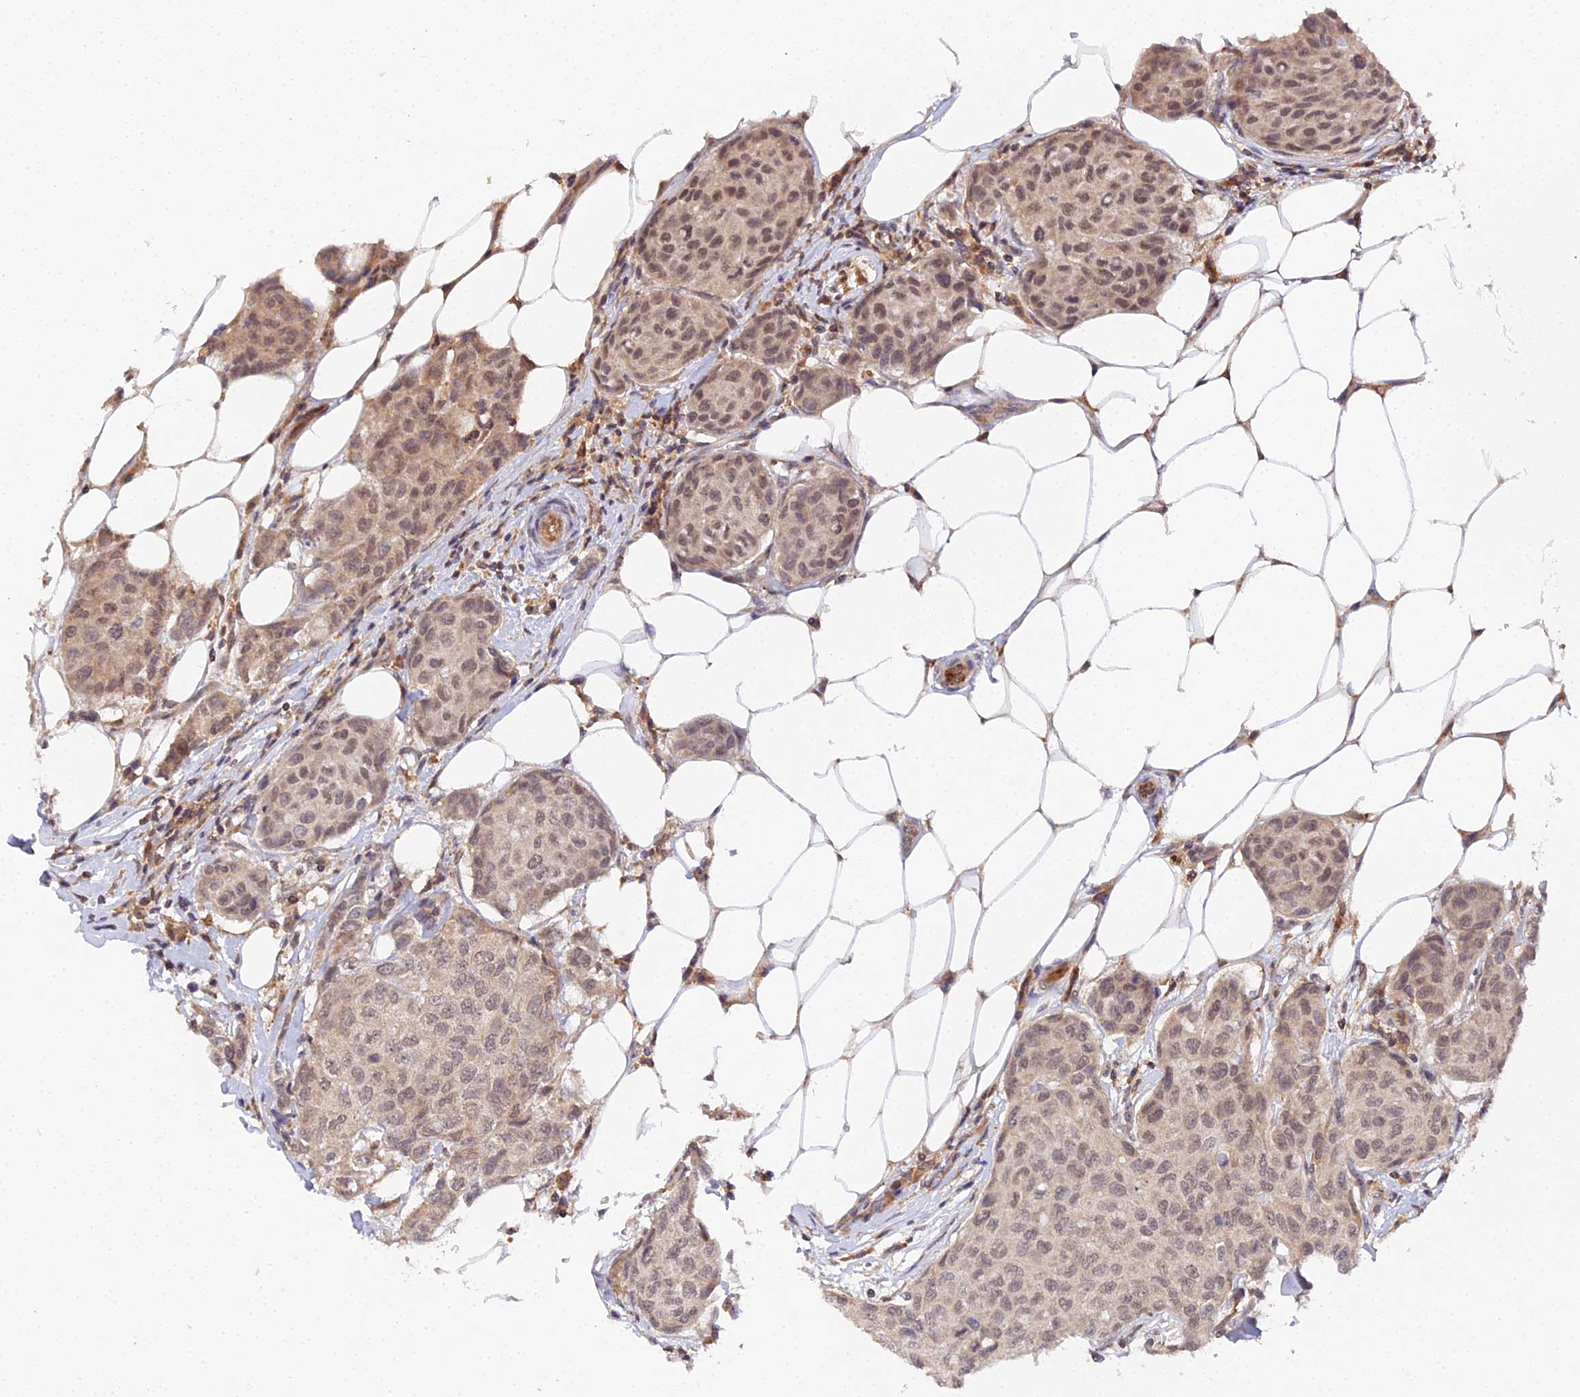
{"staining": {"intensity": "moderate", "quantity": ">75%", "location": "nuclear"}, "tissue": "breast cancer", "cell_type": "Tumor cells", "image_type": "cancer", "snomed": [{"axis": "morphology", "description": "Duct carcinoma"}, {"axis": "topography", "description": "Breast"}], "caption": "Tumor cells display medium levels of moderate nuclear expression in approximately >75% of cells in human breast cancer (infiltrating ductal carcinoma).", "gene": "TPRX1", "patient": {"sex": "female", "age": 80}}